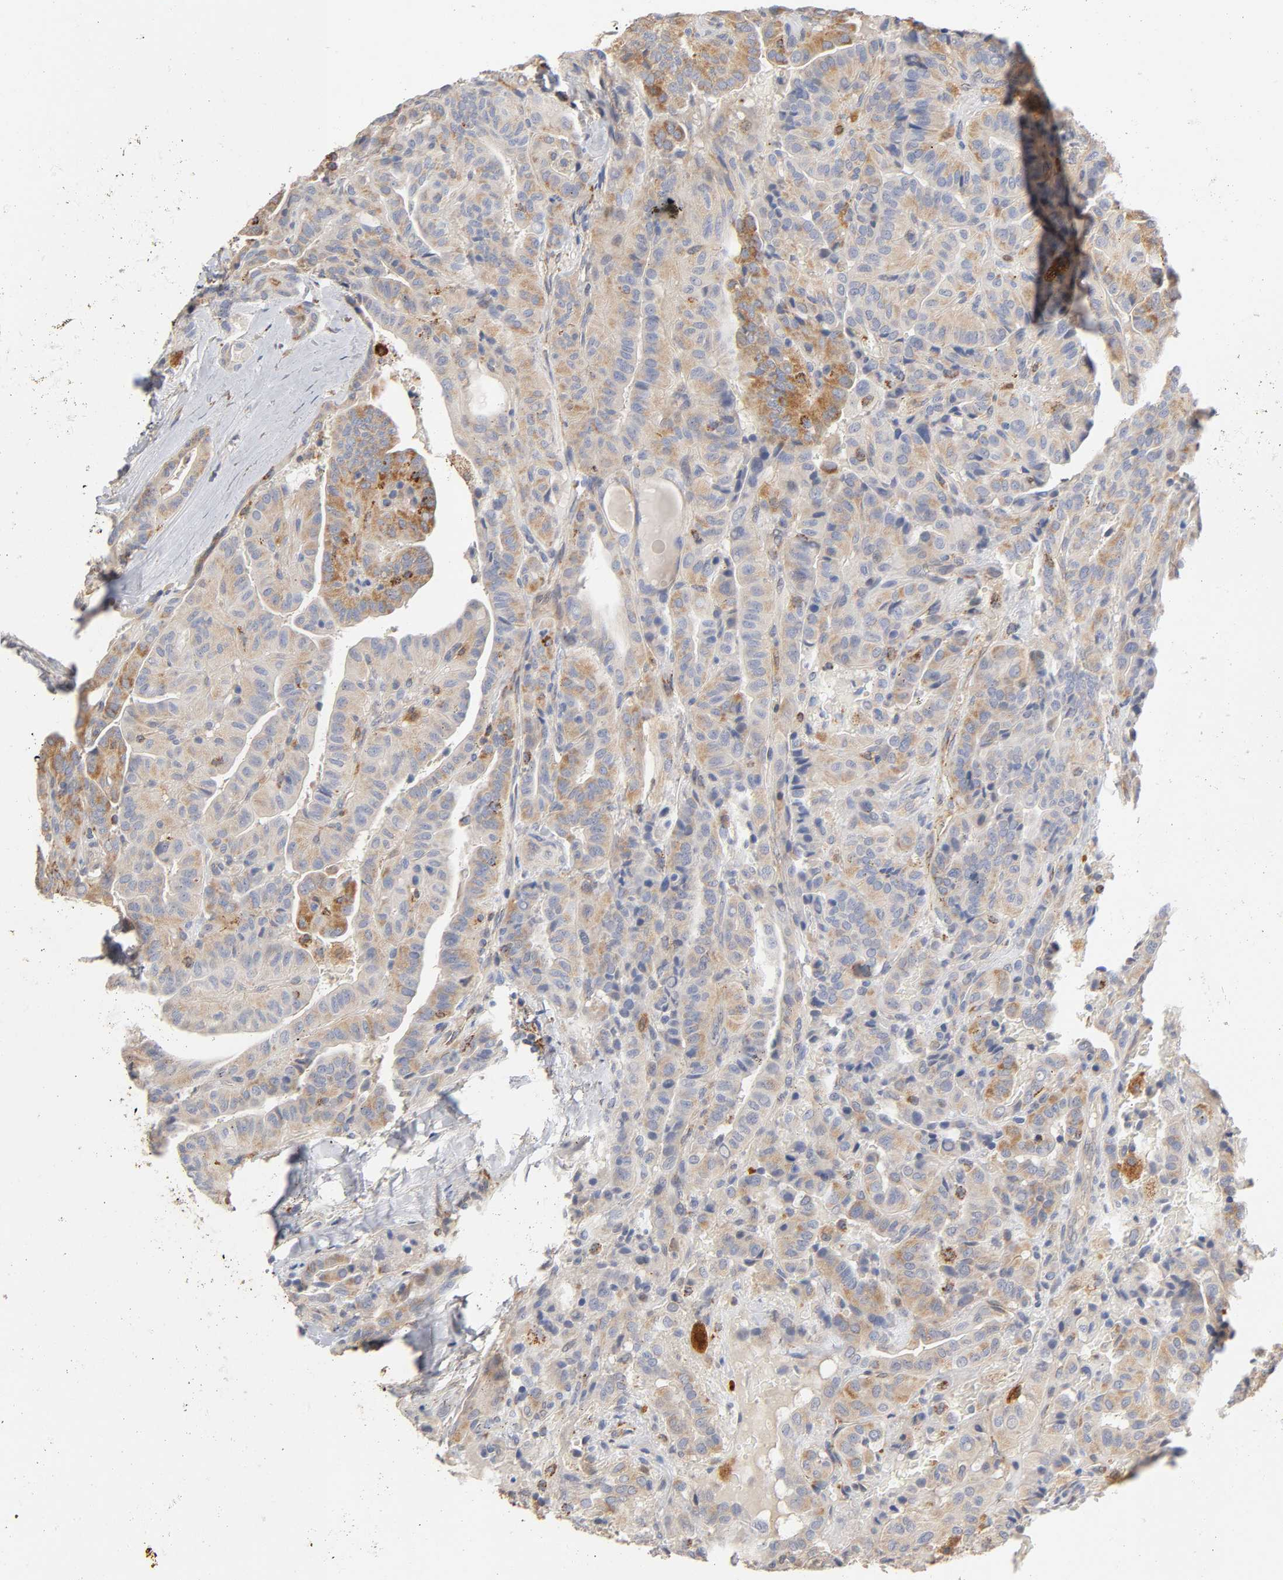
{"staining": {"intensity": "moderate", "quantity": ">75%", "location": "cytoplasmic/membranous"}, "tissue": "thyroid cancer", "cell_type": "Tumor cells", "image_type": "cancer", "snomed": [{"axis": "morphology", "description": "Papillary adenocarcinoma, NOS"}, {"axis": "topography", "description": "Thyroid gland"}], "caption": "This image shows IHC staining of human thyroid cancer (papillary adenocarcinoma), with medium moderate cytoplasmic/membranous staining in approximately >75% of tumor cells.", "gene": "ISG15", "patient": {"sex": "male", "age": 77}}